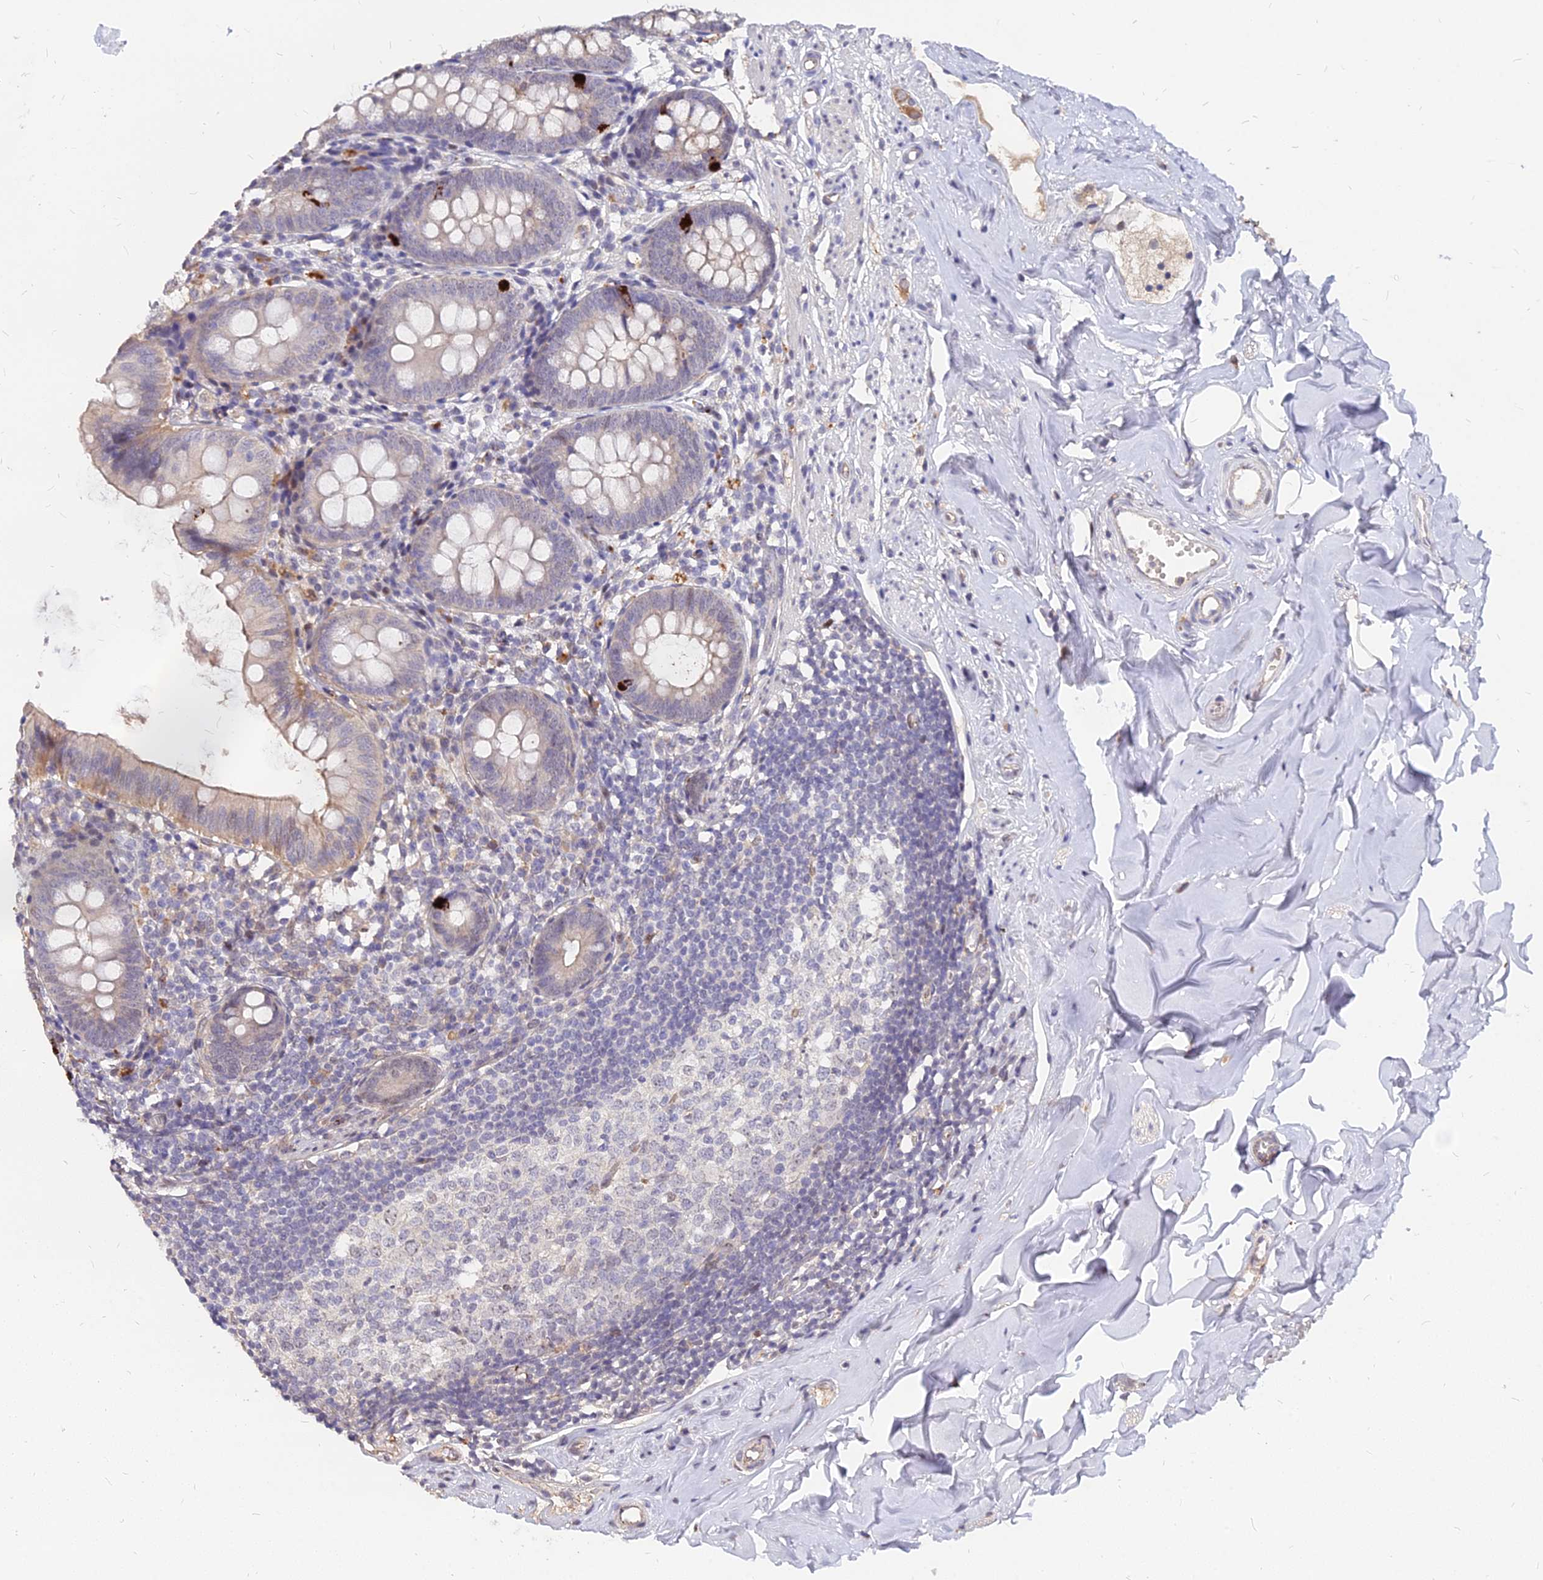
{"staining": {"intensity": "strong", "quantity": "<25%", "location": "cytoplasmic/membranous"}, "tissue": "appendix", "cell_type": "Glandular cells", "image_type": "normal", "snomed": [{"axis": "morphology", "description": "Normal tissue, NOS"}, {"axis": "topography", "description": "Appendix"}], "caption": "Strong cytoplasmic/membranous staining for a protein is identified in approximately <25% of glandular cells of unremarkable appendix using immunohistochemistry (IHC).", "gene": "C11orf68", "patient": {"sex": "female", "age": 51}}